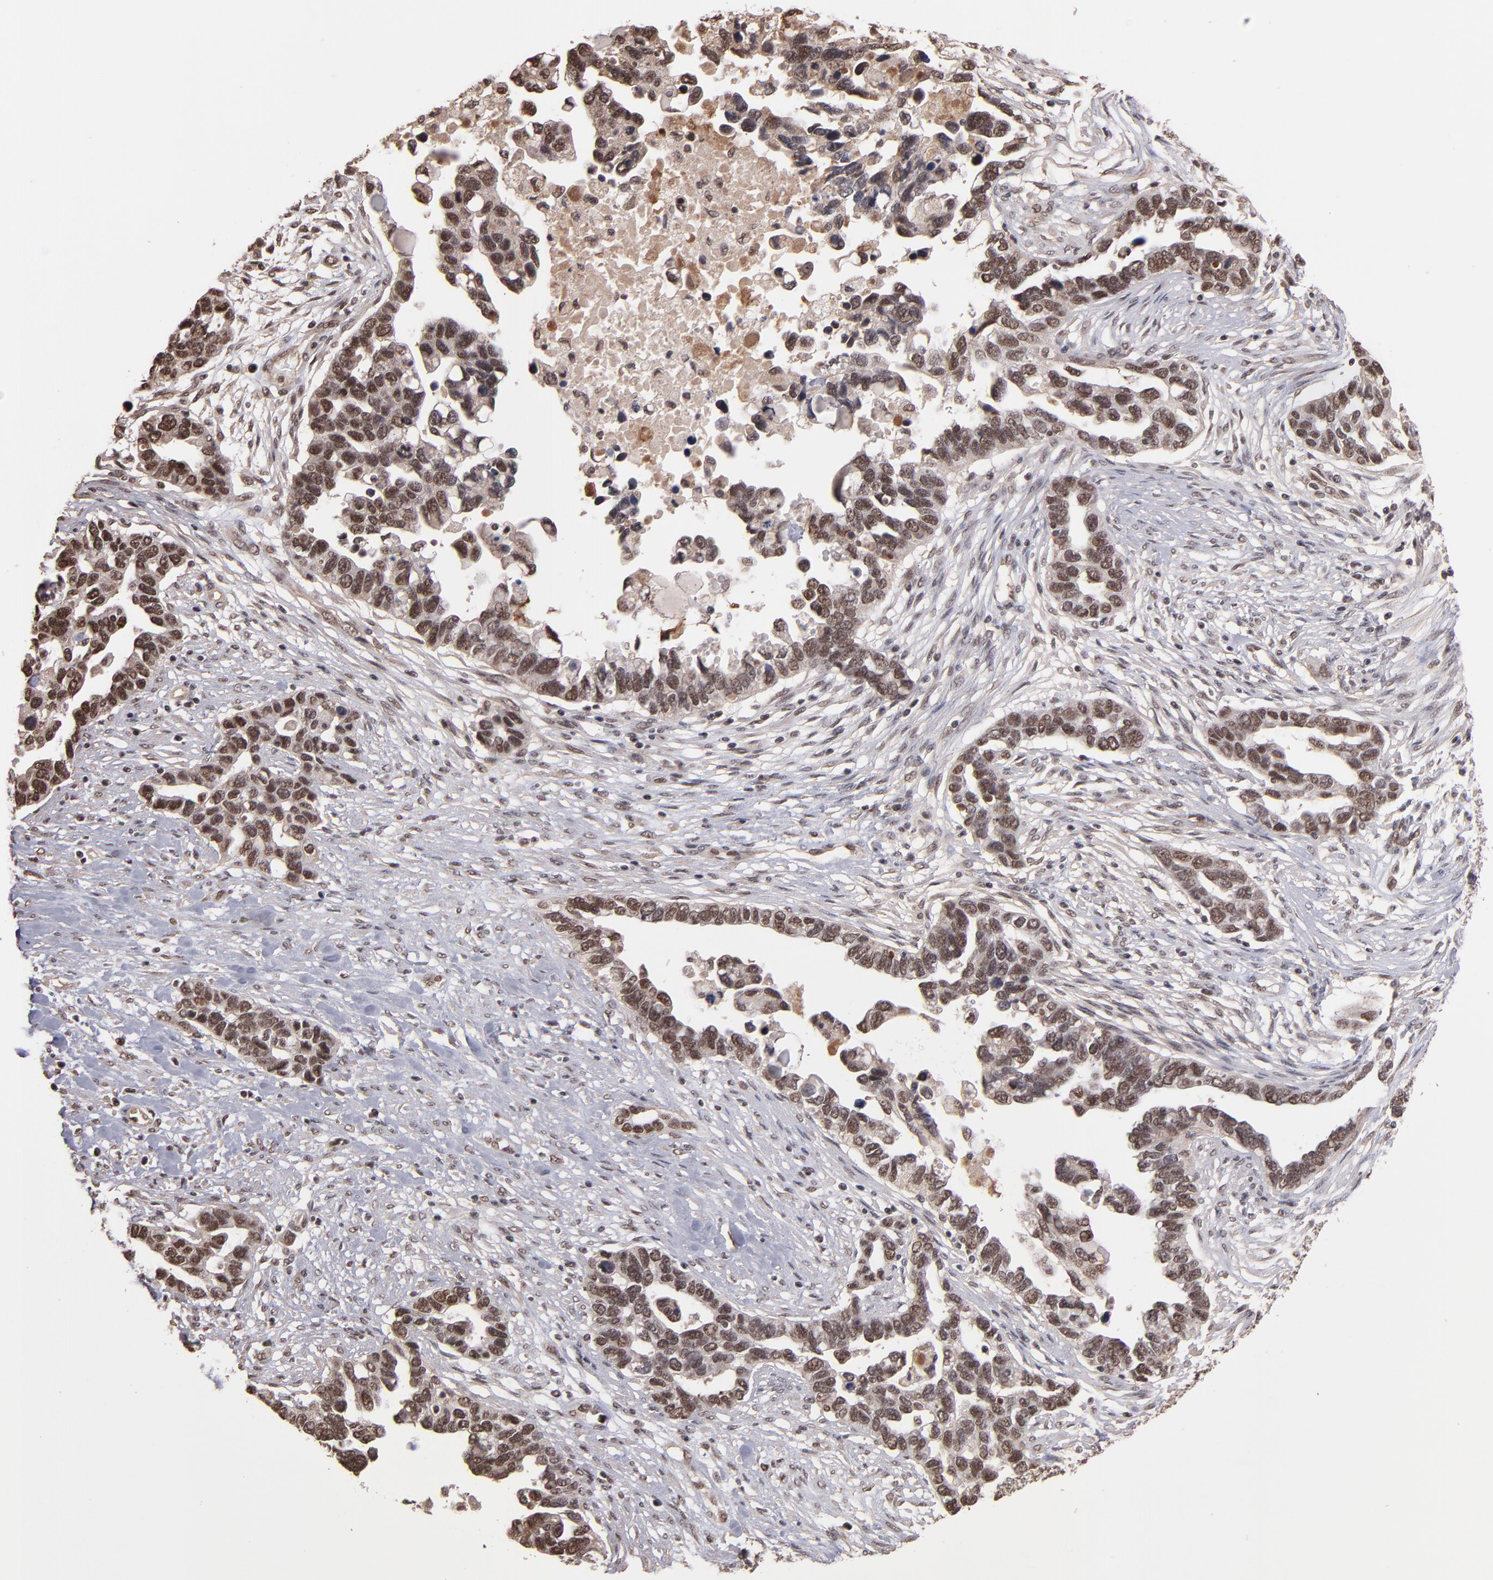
{"staining": {"intensity": "moderate", "quantity": "25%-75%", "location": "nuclear"}, "tissue": "ovarian cancer", "cell_type": "Tumor cells", "image_type": "cancer", "snomed": [{"axis": "morphology", "description": "Cystadenocarcinoma, serous, NOS"}, {"axis": "topography", "description": "Ovary"}], "caption": "An image of ovarian serous cystadenocarcinoma stained for a protein reveals moderate nuclear brown staining in tumor cells. (Brightfield microscopy of DAB IHC at high magnification).", "gene": "TERF2", "patient": {"sex": "female", "age": 54}}